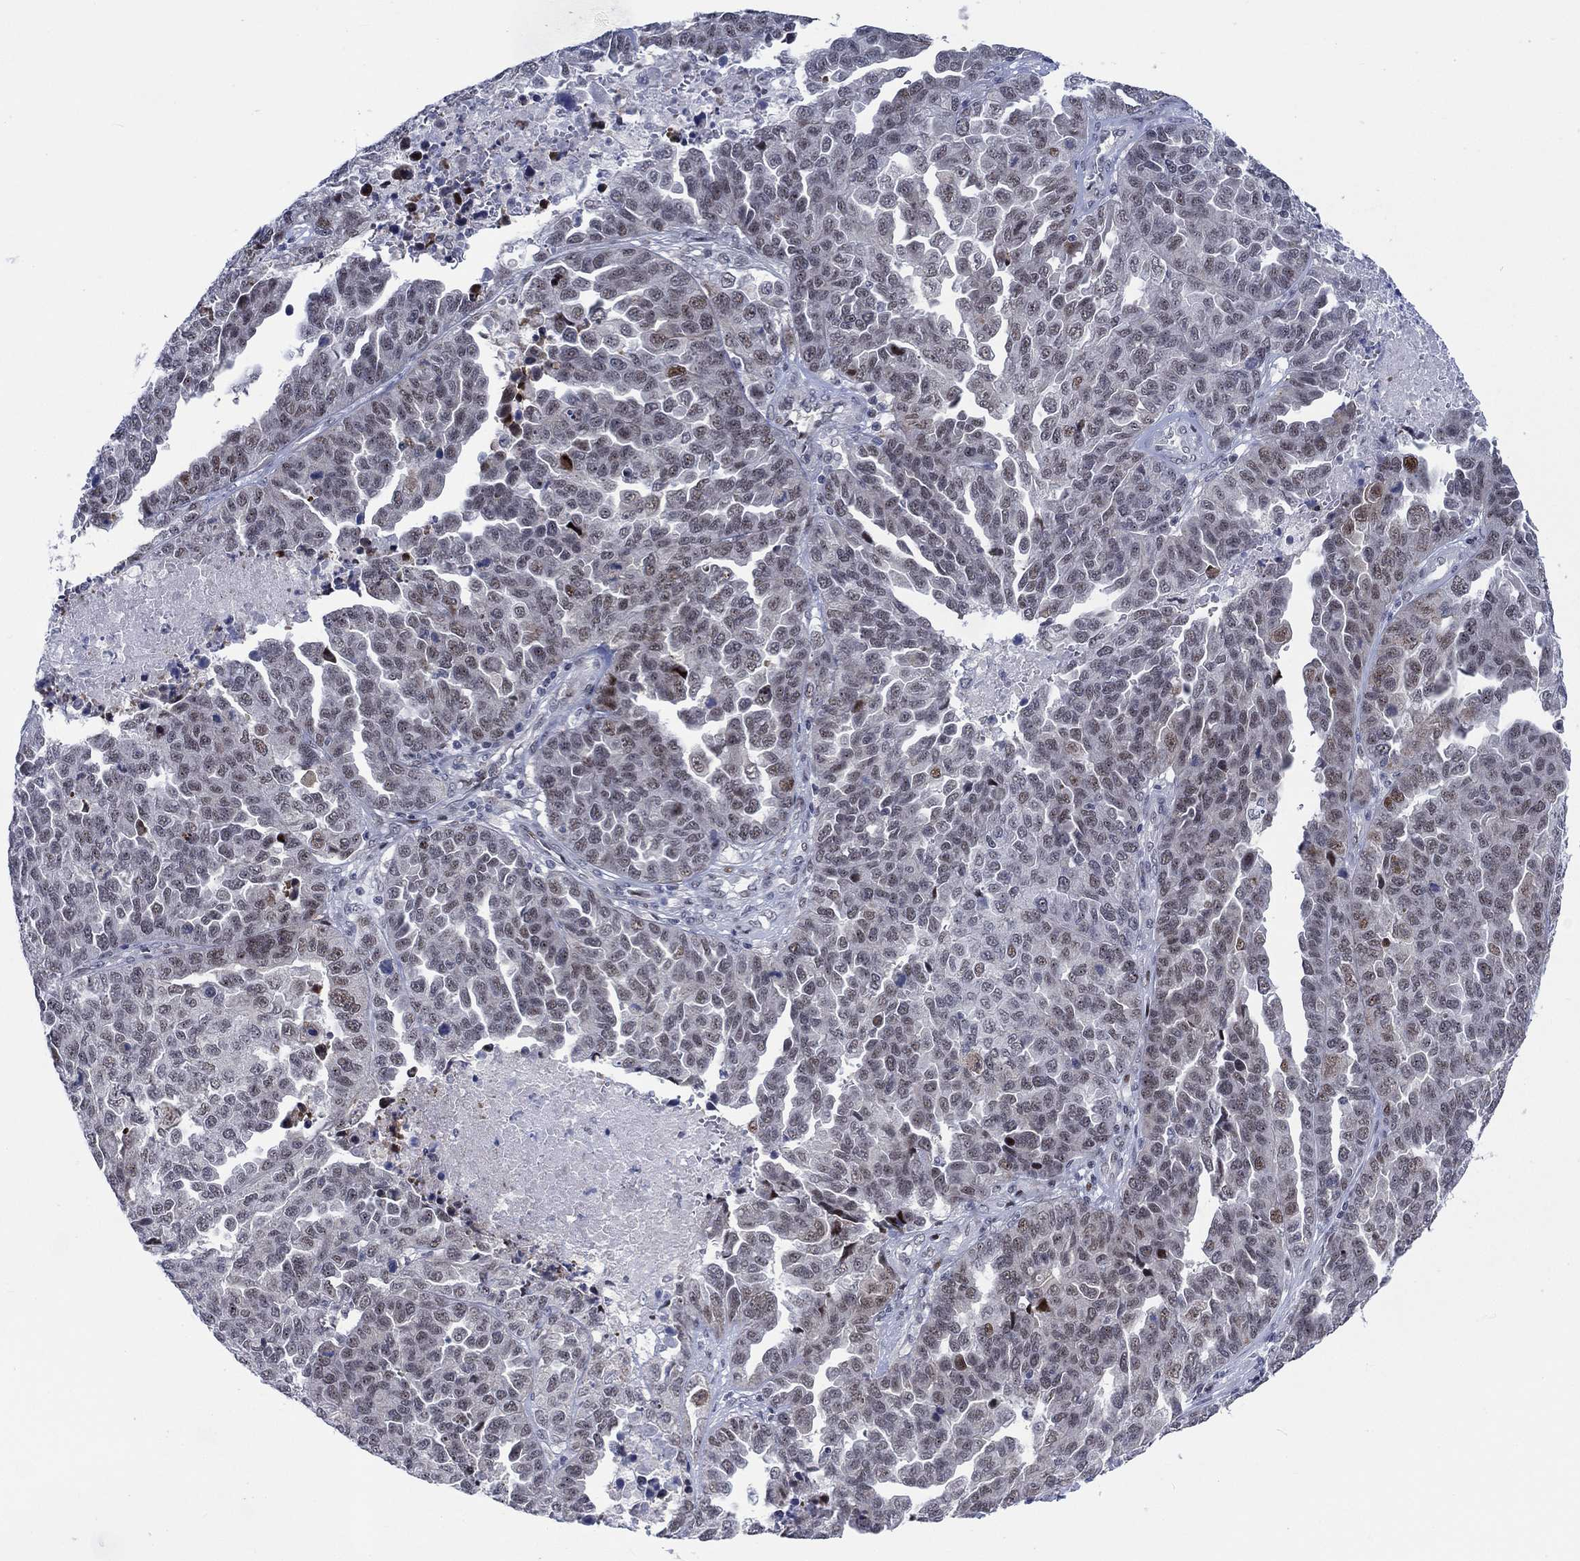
{"staining": {"intensity": "negative", "quantity": "none", "location": "none"}, "tissue": "ovarian cancer", "cell_type": "Tumor cells", "image_type": "cancer", "snomed": [{"axis": "morphology", "description": "Cystadenocarcinoma, serous, NOS"}, {"axis": "topography", "description": "Ovary"}], "caption": "Immunohistochemistry (IHC) of ovarian cancer (serous cystadenocarcinoma) reveals no positivity in tumor cells.", "gene": "NEU3", "patient": {"sex": "female", "age": 87}}